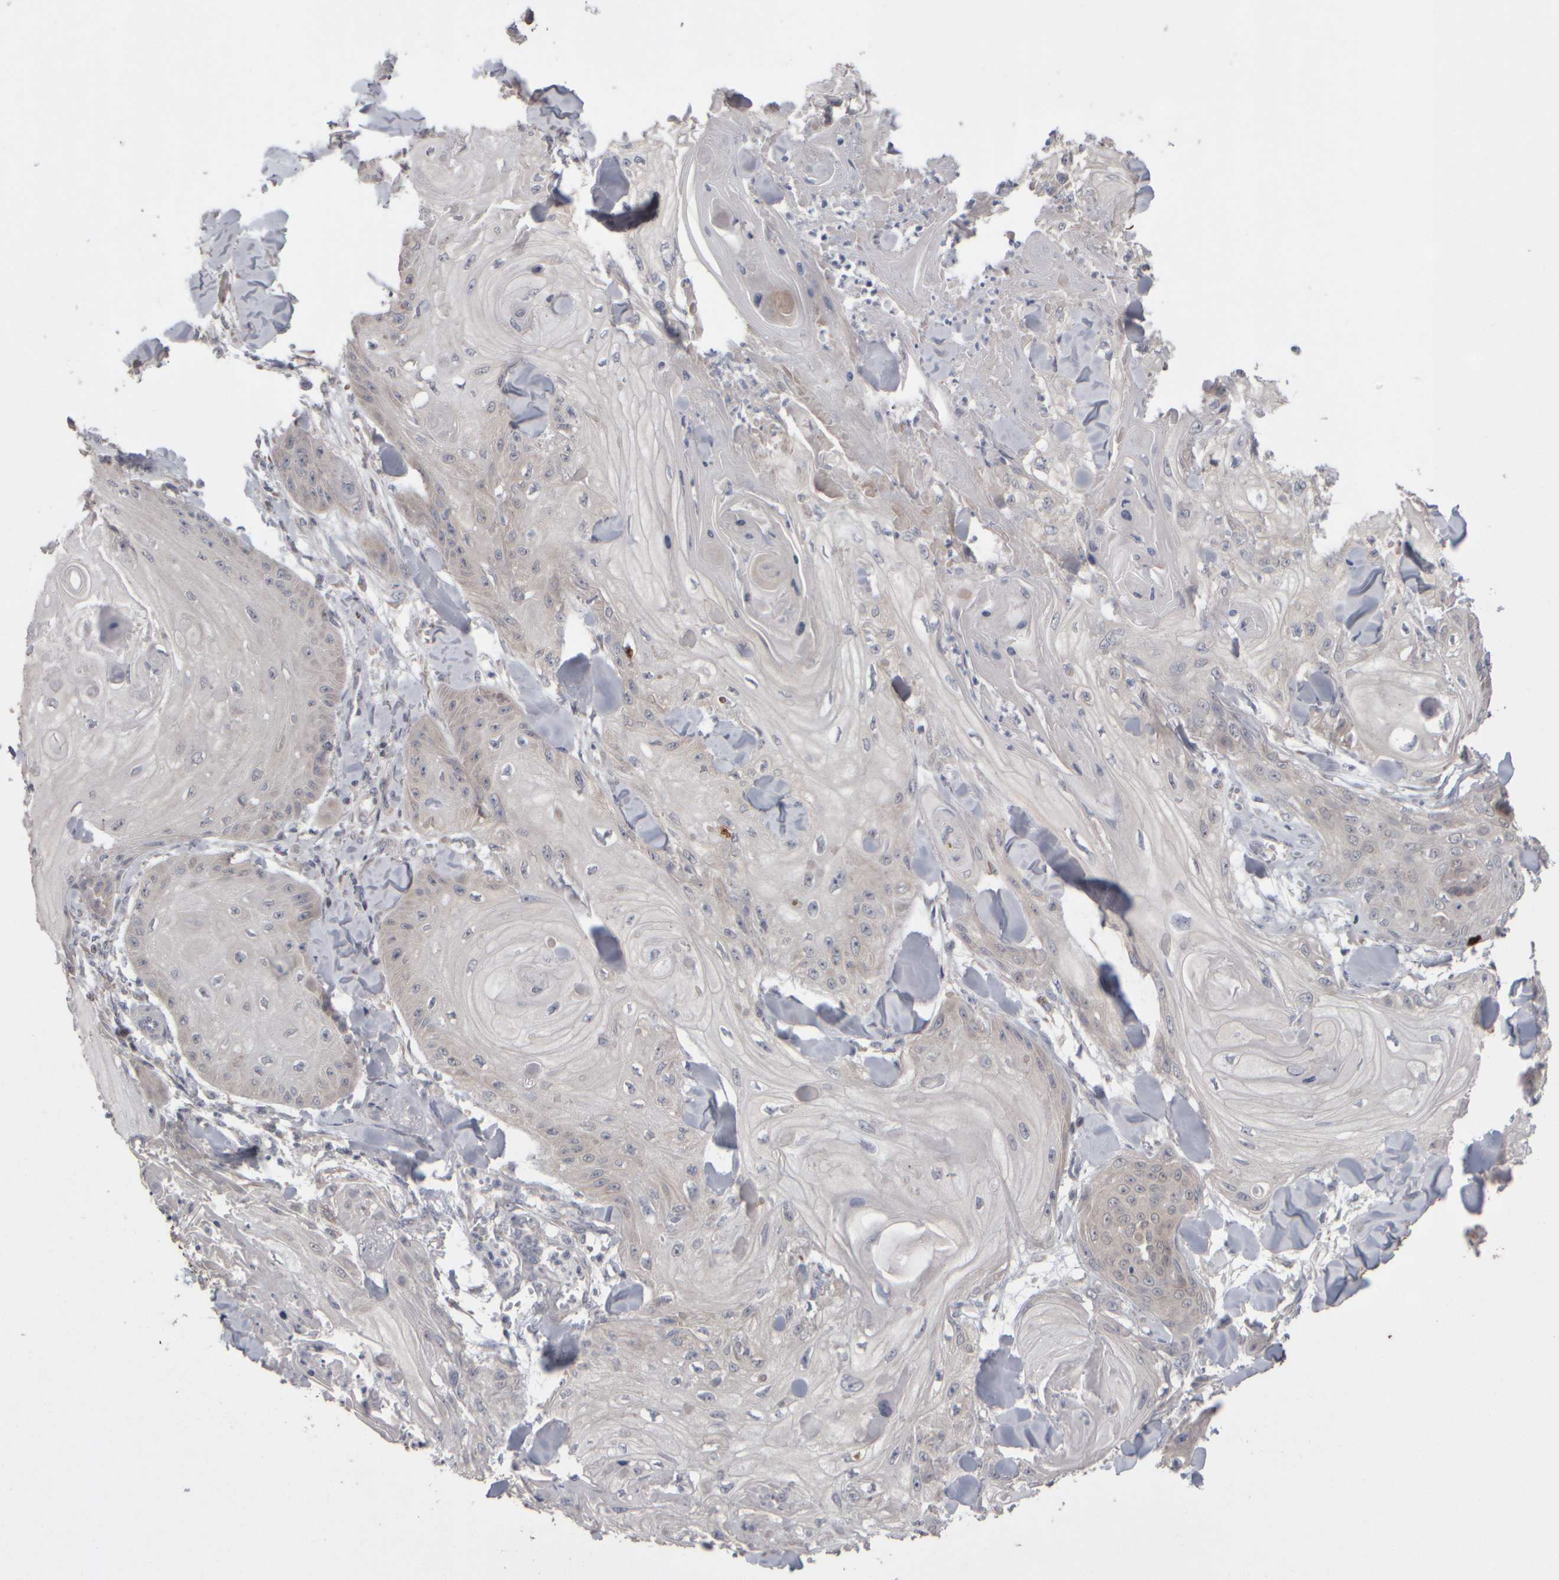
{"staining": {"intensity": "negative", "quantity": "none", "location": "none"}, "tissue": "skin cancer", "cell_type": "Tumor cells", "image_type": "cancer", "snomed": [{"axis": "morphology", "description": "Squamous cell carcinoma, NOS"}, {"axis": "topography", "description": "Skin"}], "caption": "Histopathology image shows no significant protein expression in tumor cells of skin squamous cell carcinoma.", "gene": "EPHX2", "patient": {"sex": "male", "age": 74}}